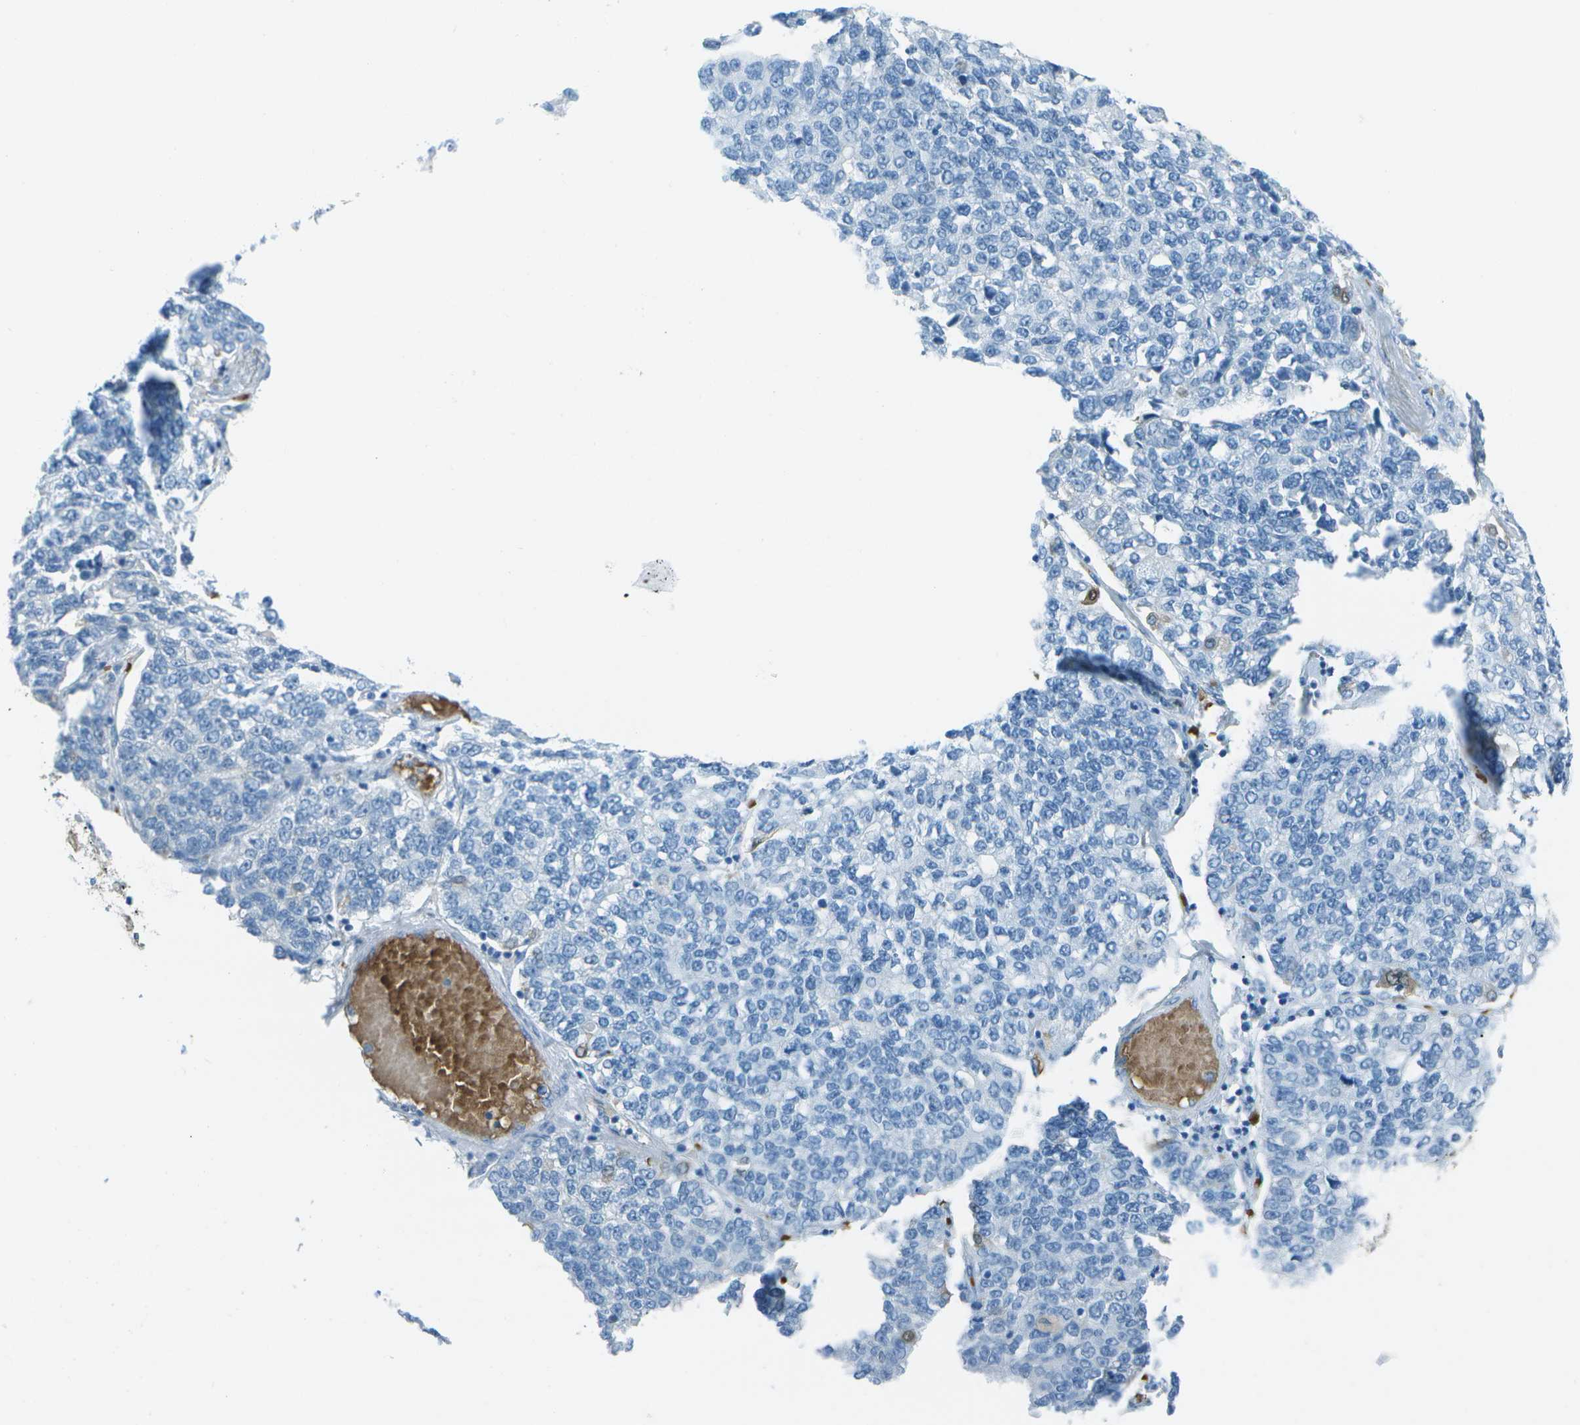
{"staining": {"intensity": "negative", "quantity": "none", "location": "none"}, "tissue": "lung cancer", "cell_type": "Tumor cells", "image_type": "cancer", "snomed": [{"axis": "morphology", "description": "Adenocarcinoma, NOS"}, {"axis": "topography", "description": "Lung"}], "caption": "Lung cancer was stained to show a protein in brown. There is no significant staining in tumor cells.", "gene": "ASL", "patient": {"sex": "male", "age": 49}}